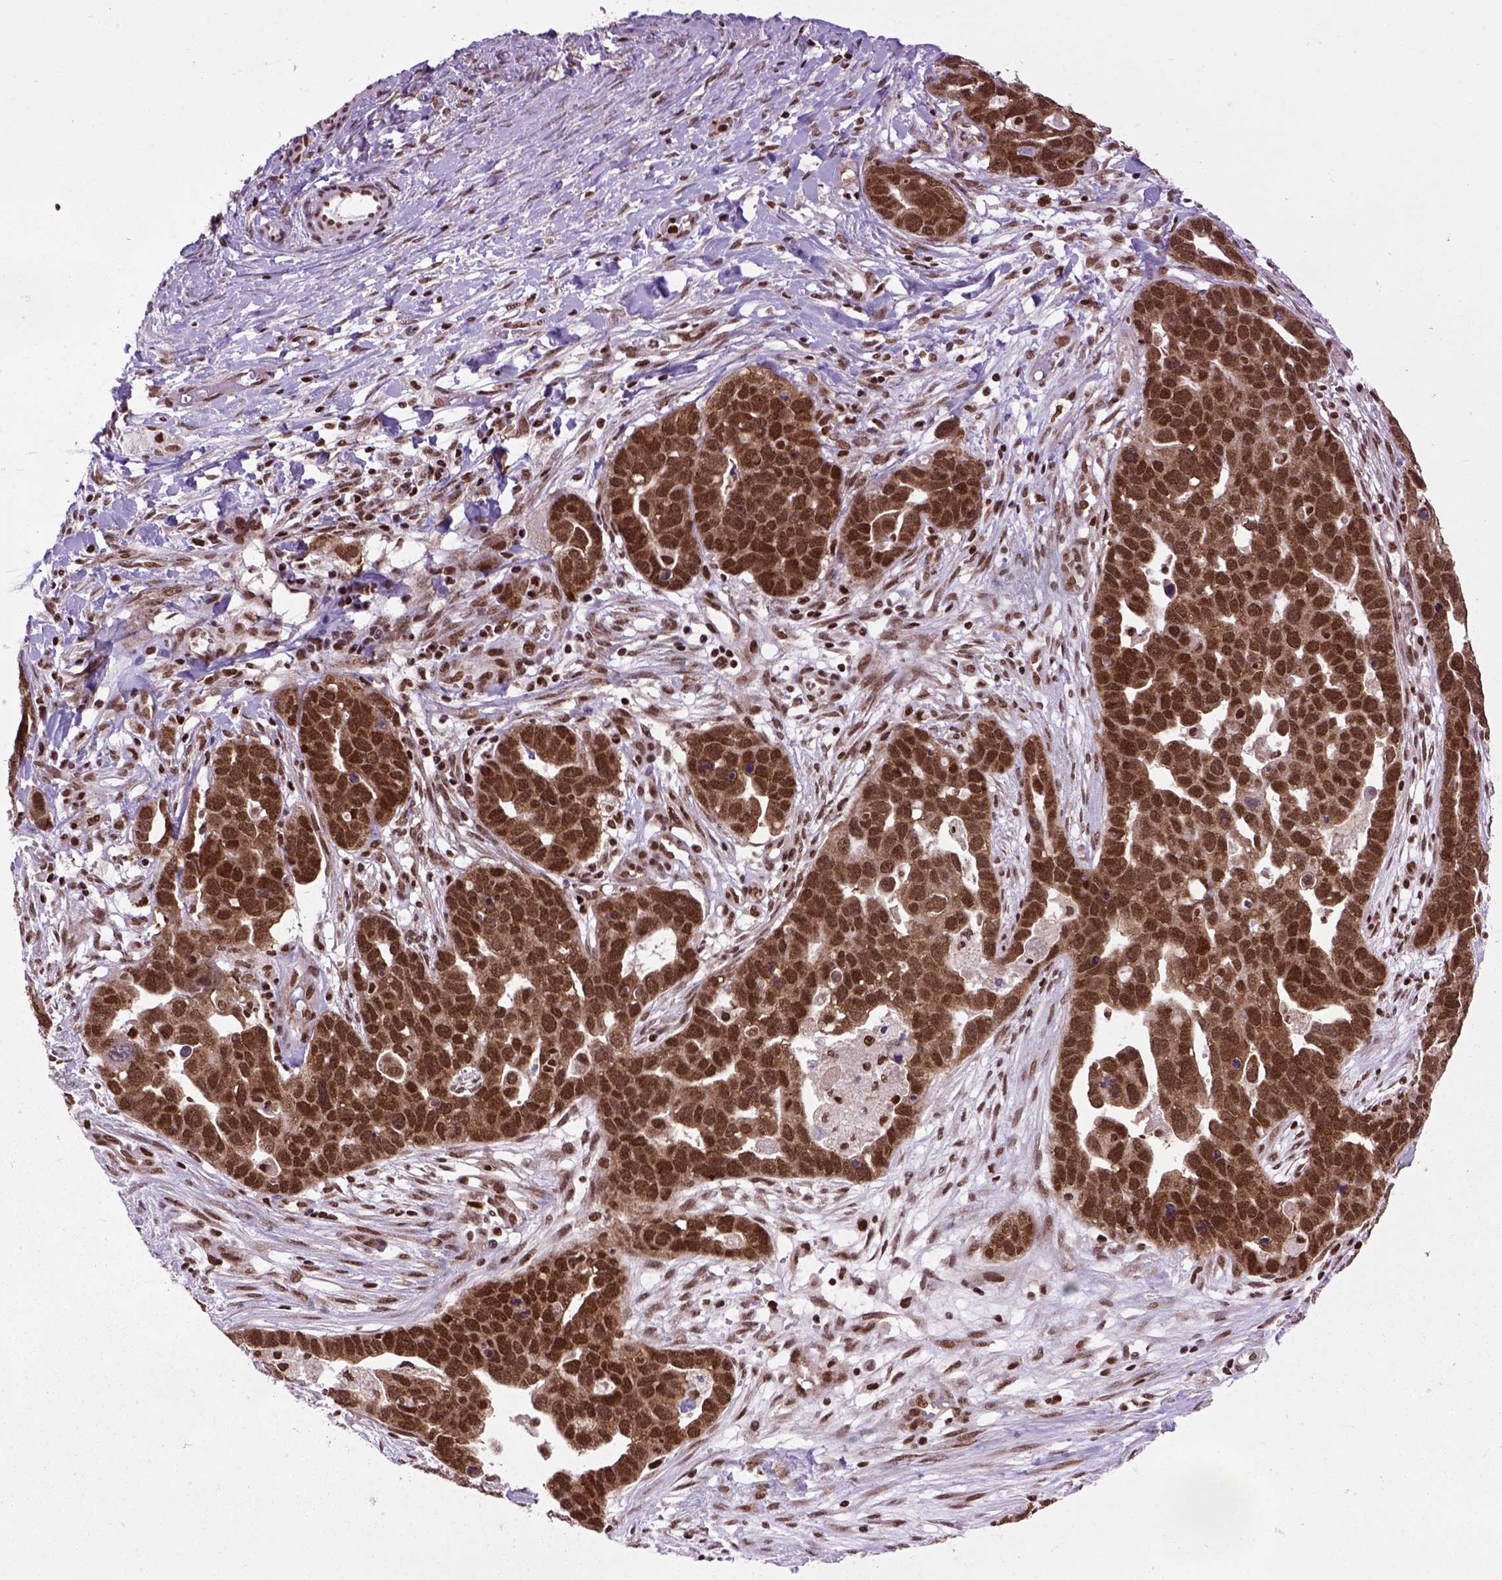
{"staining": {"intensity": "strong", "quantity": ">75%", "location": "cytoplasmic/membranous,nuclear"}, "tissue": "ovarian cancer", "cell_type": "Tumor cells", "image_type": "cancer", "snomed": [{"axis": "morphology", "description": "Cystadenocarcinoma, serous, NOS"}, {"axis": "topography", "description": "Ovary"}], "caption": "IHC (DAB) staining of human ovarian cancer shows strong cytoplasmic/membranous and nuclear protein positivity in approximately >75% of tumor cells.", "gene": "CELF1", "patient": {"sex": "female", "age": 54}}